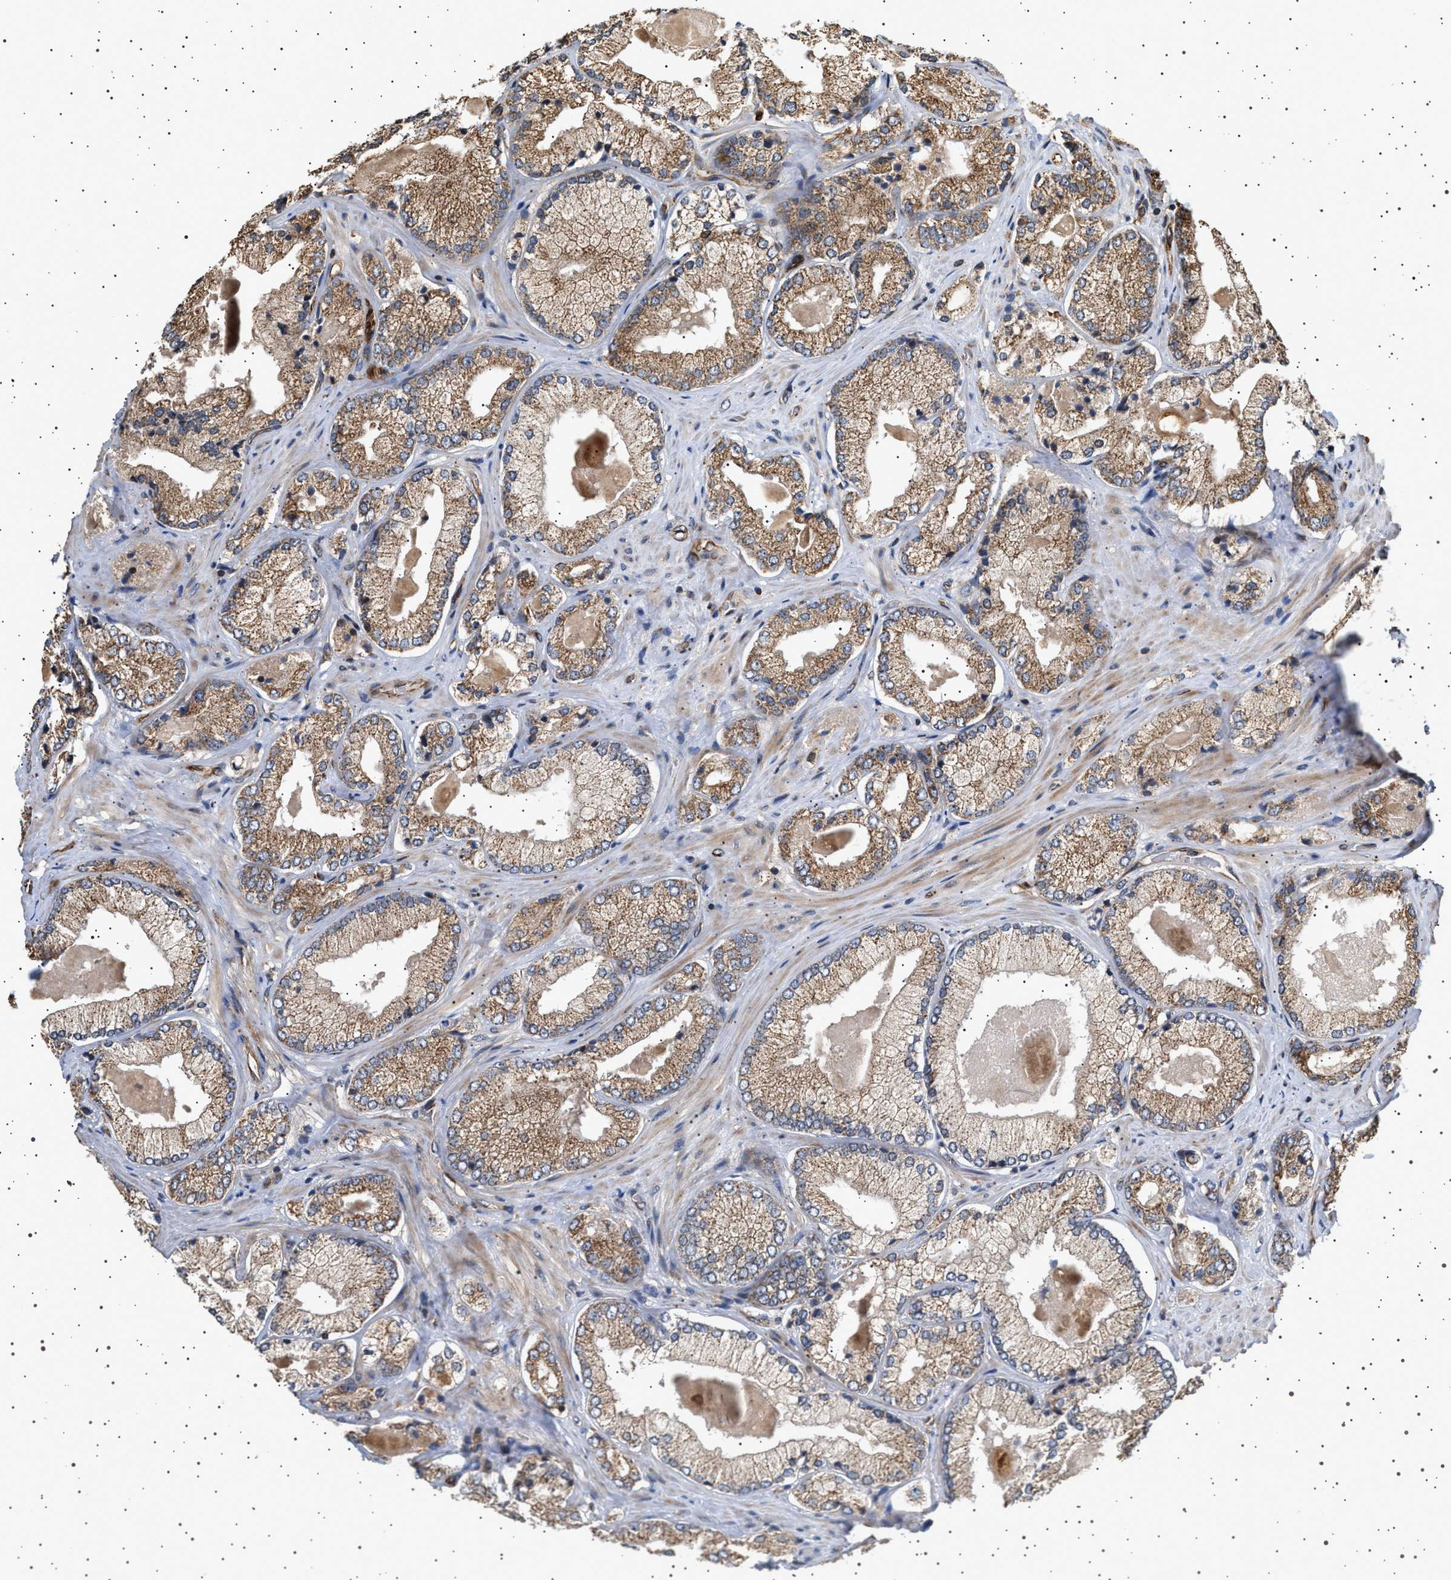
{"staining": {"intensity": "moderate", "quantity": ">75%", "location": "cytoplasmic/membranous"}, "tissue": "prostate cancer", "cell_type": "Tumor cells", "image_type": "cancer", "snomed": [{"axis": "morphology", "description": "Adenocarcinoma, Low grade"}, {"axis": "topography", "description": "Prostate"}], "caption": "This is an image of IHC staining of prostate adenocarcinoma (low-grade), which shows moderate staining in the cytoplasmic/membranous of tumor cells.", "gene": "TRUB2", "patient": {"sex": "male", "age": 65}}